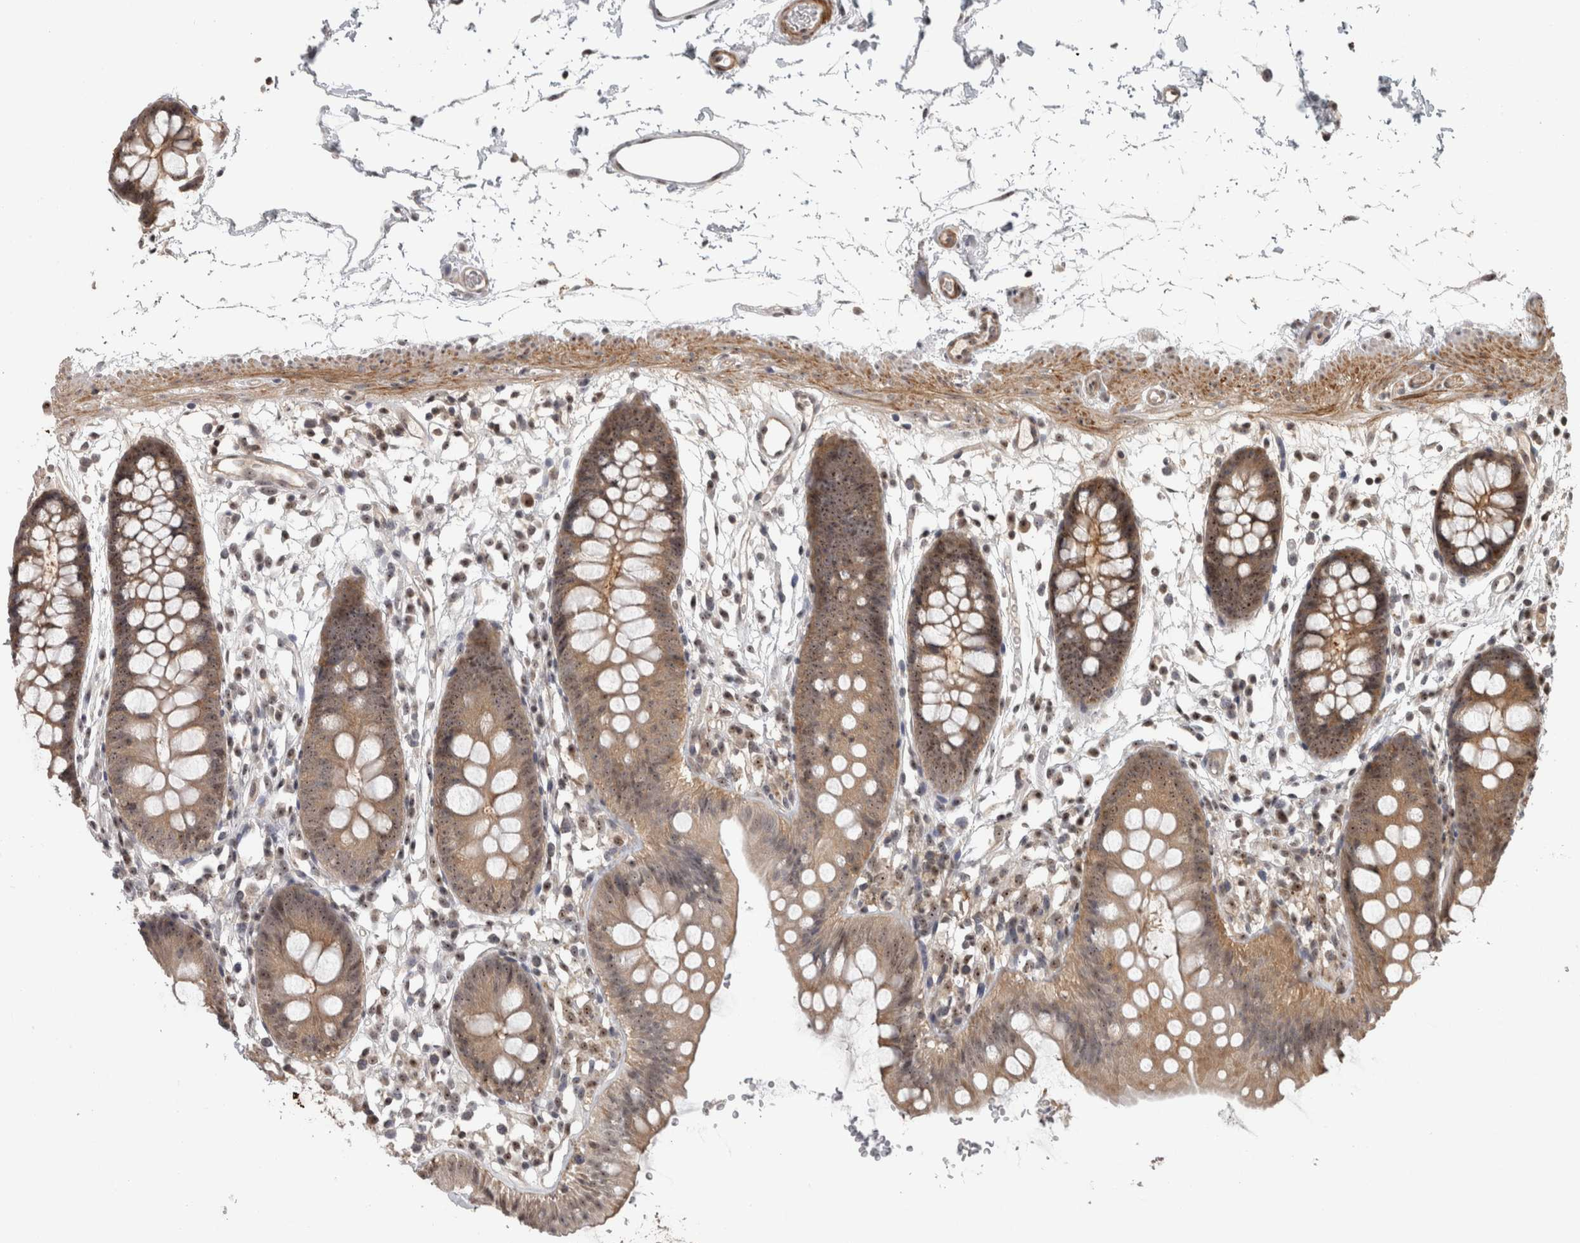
{"staining": {"intensity": "weak", "quantity": ">75%", "location": "cytoplasmic/membranous,nuclear"}, "tissue": "colon", "cell_type": "Endothelial cells", "image_type": "normal", "snomed": [{"axis": "morphology", "description": "Normal tissue, NOS"}, {"axis": "topography", "description": "Colon"}], "caption": "The photomicrograph shows immunohistochemical staining of unremarkable colon. There is weak cytoplasmic/membranous,nuclear positivity is identified in approximately >75% of endothelial cells.", "gene": "TDRD7", "patient": {"sex": "male", "age": 56}}